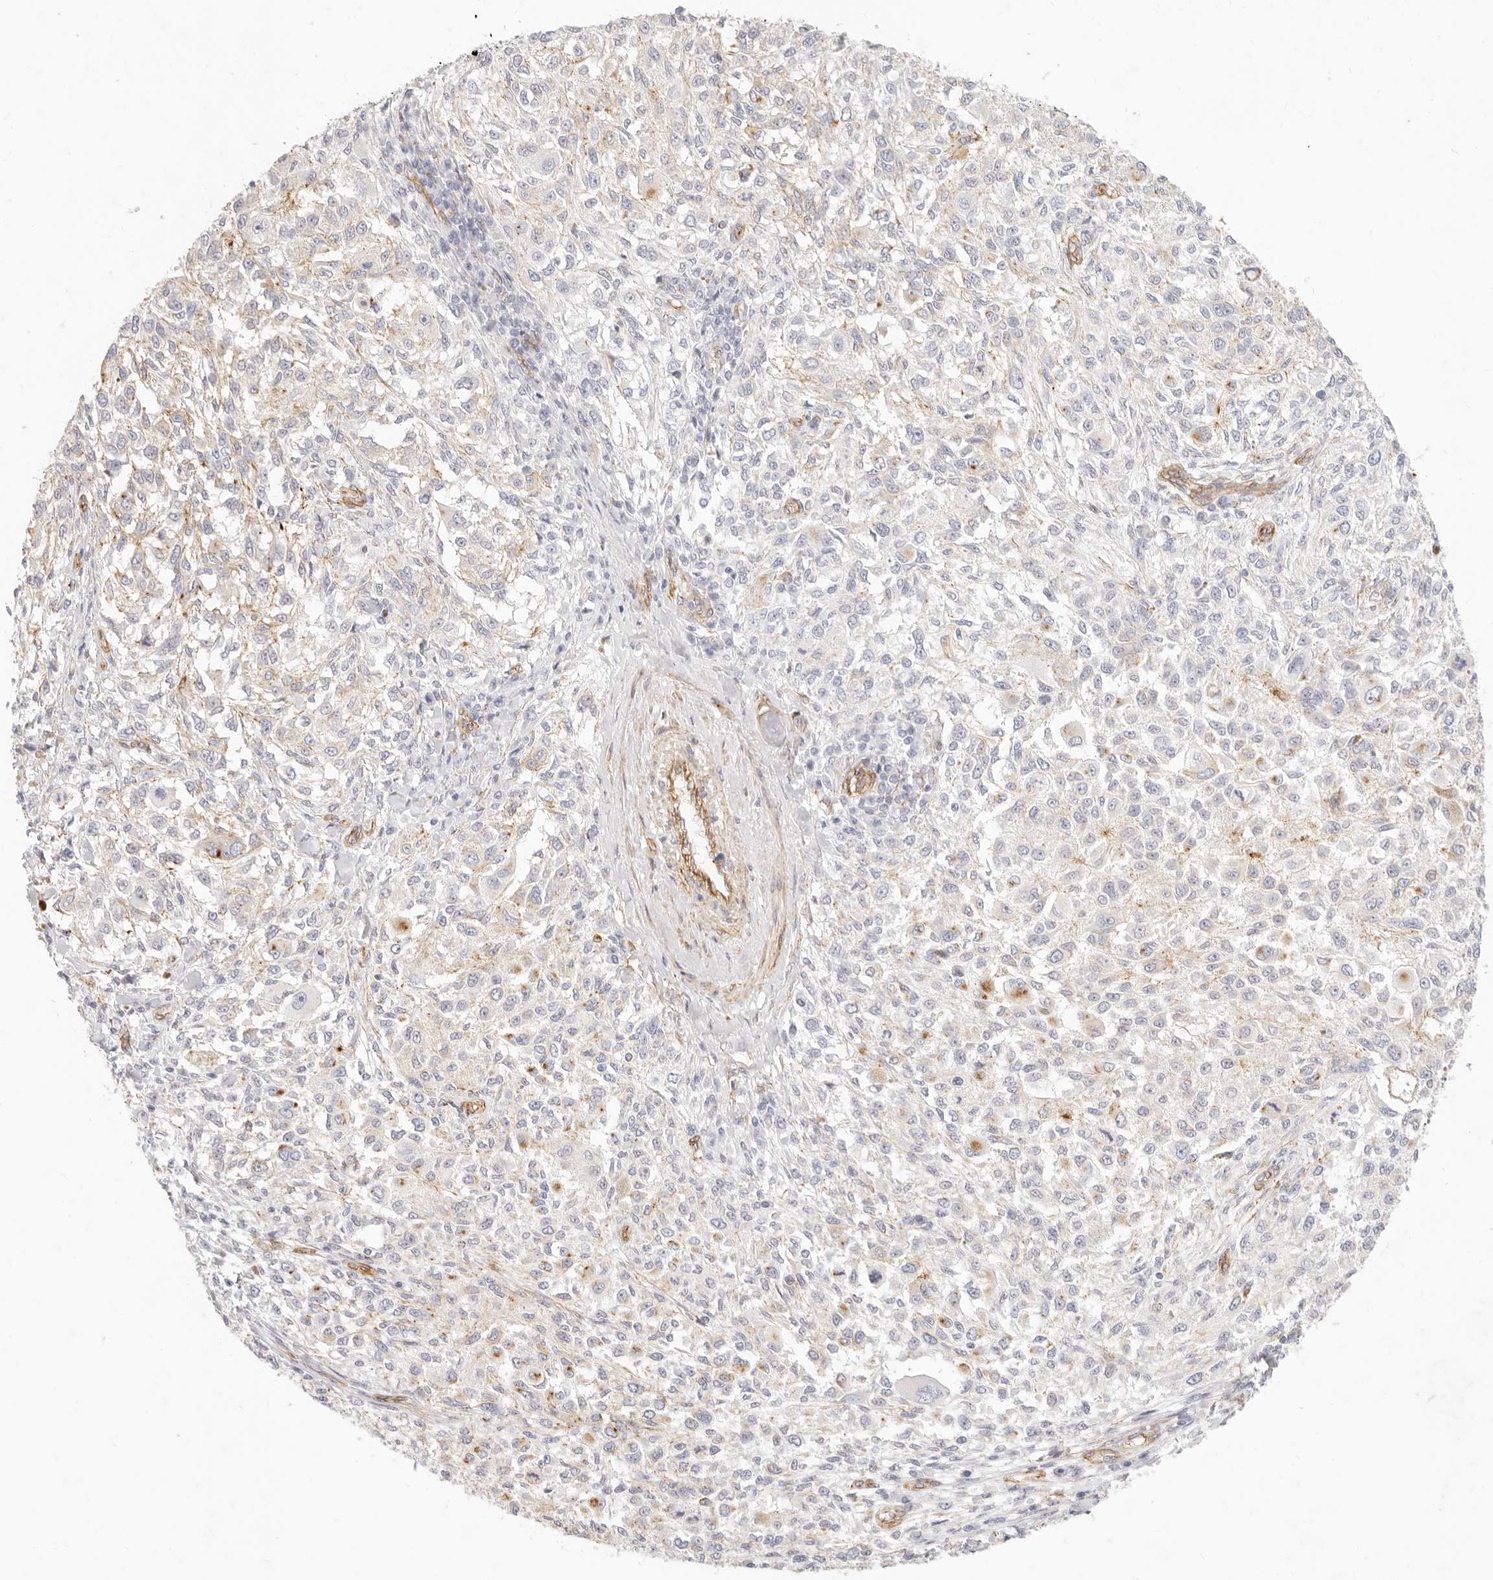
{"staining": {"intensity": "moderate", "quantity": "<25%", "location": "cytoplasmic/membranous"}, "tissue": "melanoma", "cell_type": "Tumor cells", "image_type": "cancer", "snomed": [{"axis": "morphology", "description": "Necrosis, NOS"}, {"axis": "morphology", "description": "Malignant melanoma, NOS"}, {"axis": "topography", "description": "Skin"}], "caption": "IHC image of human malignant melanoma stained for a protein (brown), which exhibits low levels of moderate cytoplasmic/membranous positivity in approximately <25% of tumor cells.", "gene": "NUS1", "patient": {"sex": "female", "age": 87}}